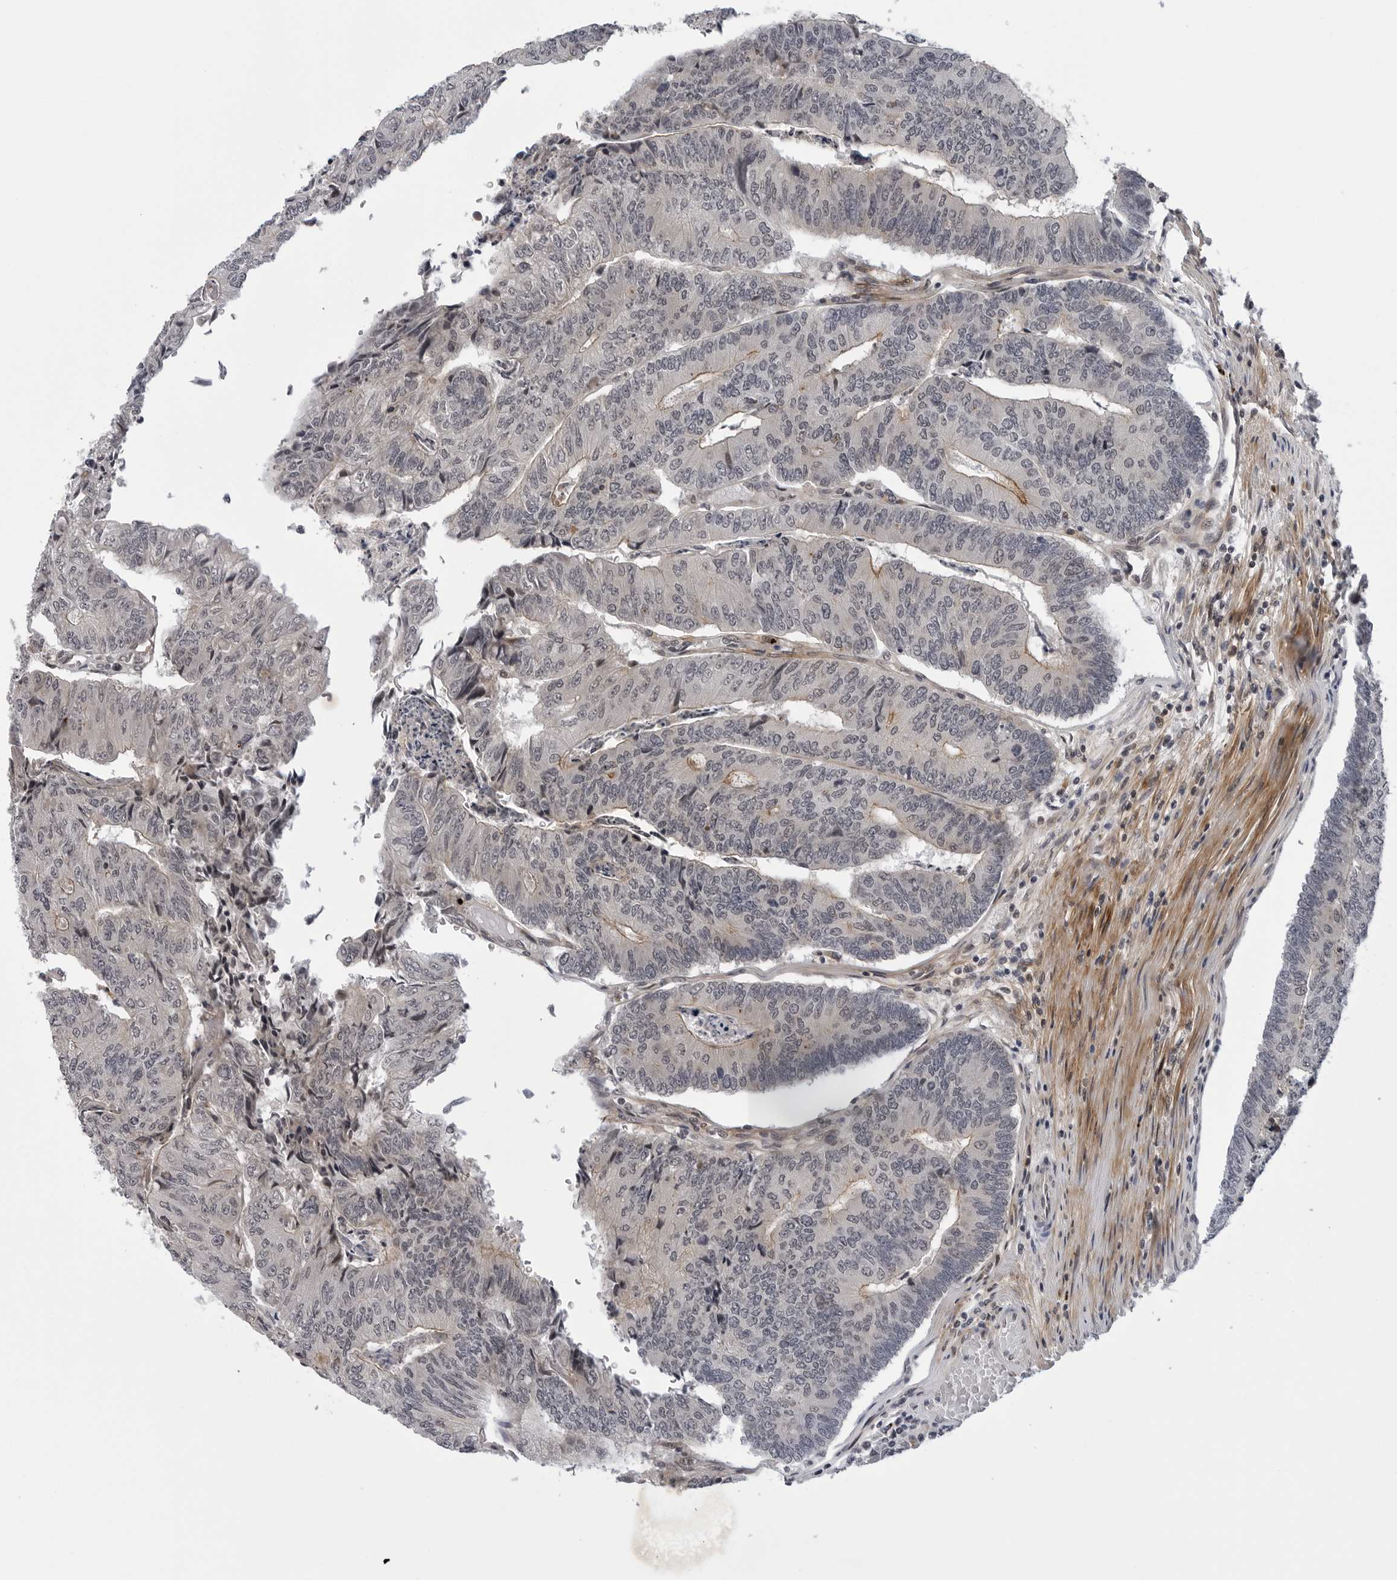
{"staining": {"intensity": "weak", "quantity": "25%-75%", "location": "cytoplasmic/membranous"}, "tissue": "colorectal cancer", "cell_type": "Tumor cells", "image_type": "cancer", "snomed": [{"axis": "morphology", "description": "Adenocarcinoma, NOS"}, {"axis": "topography", "description": "Colon"}], "caption": "The micrograph shows a brown stain indicating the presence of a protein in the cytoplasmic/membranous of tumor cells in adenocarcinoma (colorectal).", "gene": "KIAA1614", "patient": {"sex": "female", "age": 67}}